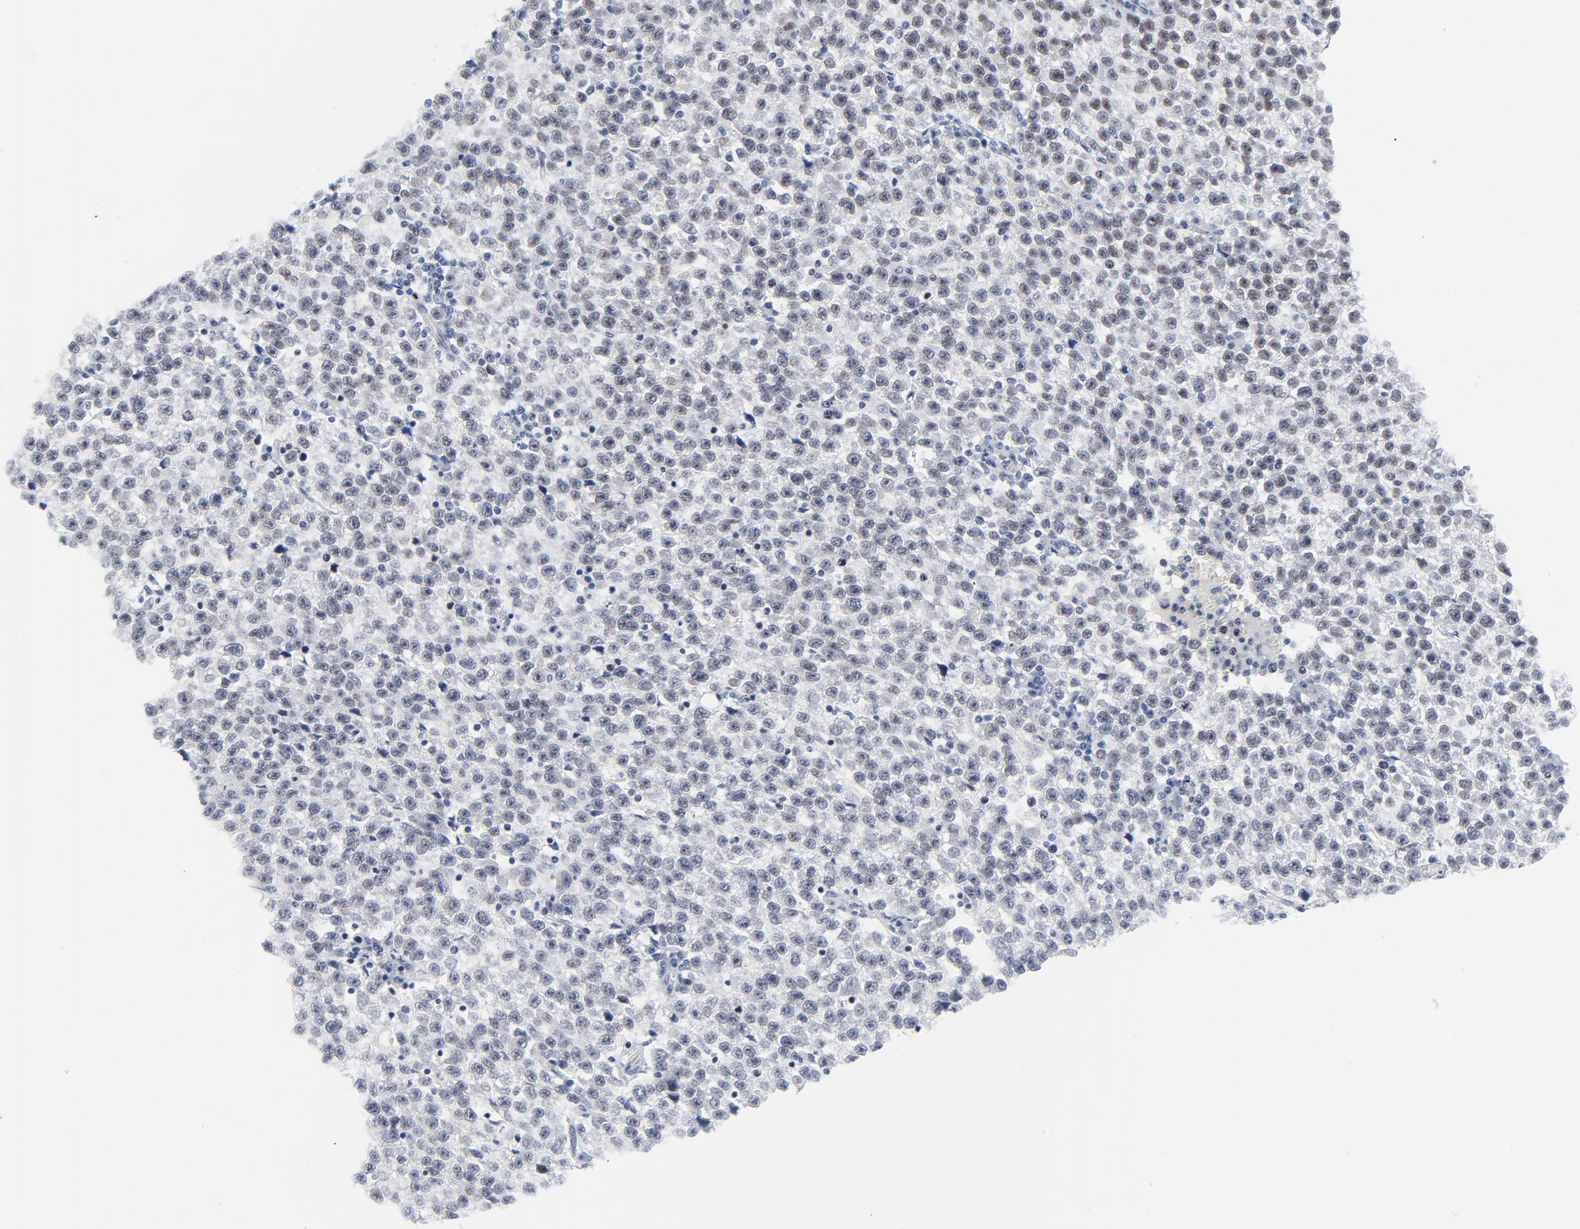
{"staining": {"intensity": "weak", "quantity": ">75%", "location": "nuclear"}, "tissue": "testis cancer", "cell_type": "Tumor cells", "image_type": "cancer", "snomed": [{"axis": "morphology", "description": "Seminoma, NOS"}, {"axis": "topography", "description": "Testis"}], "caption": "The image exhibits a brown stain indicating the presence of a protein in the nuclear of tumor cells in testis seminoma.", "gene": "ZNF589", "patient": {"sex": "male", "age": 35}}